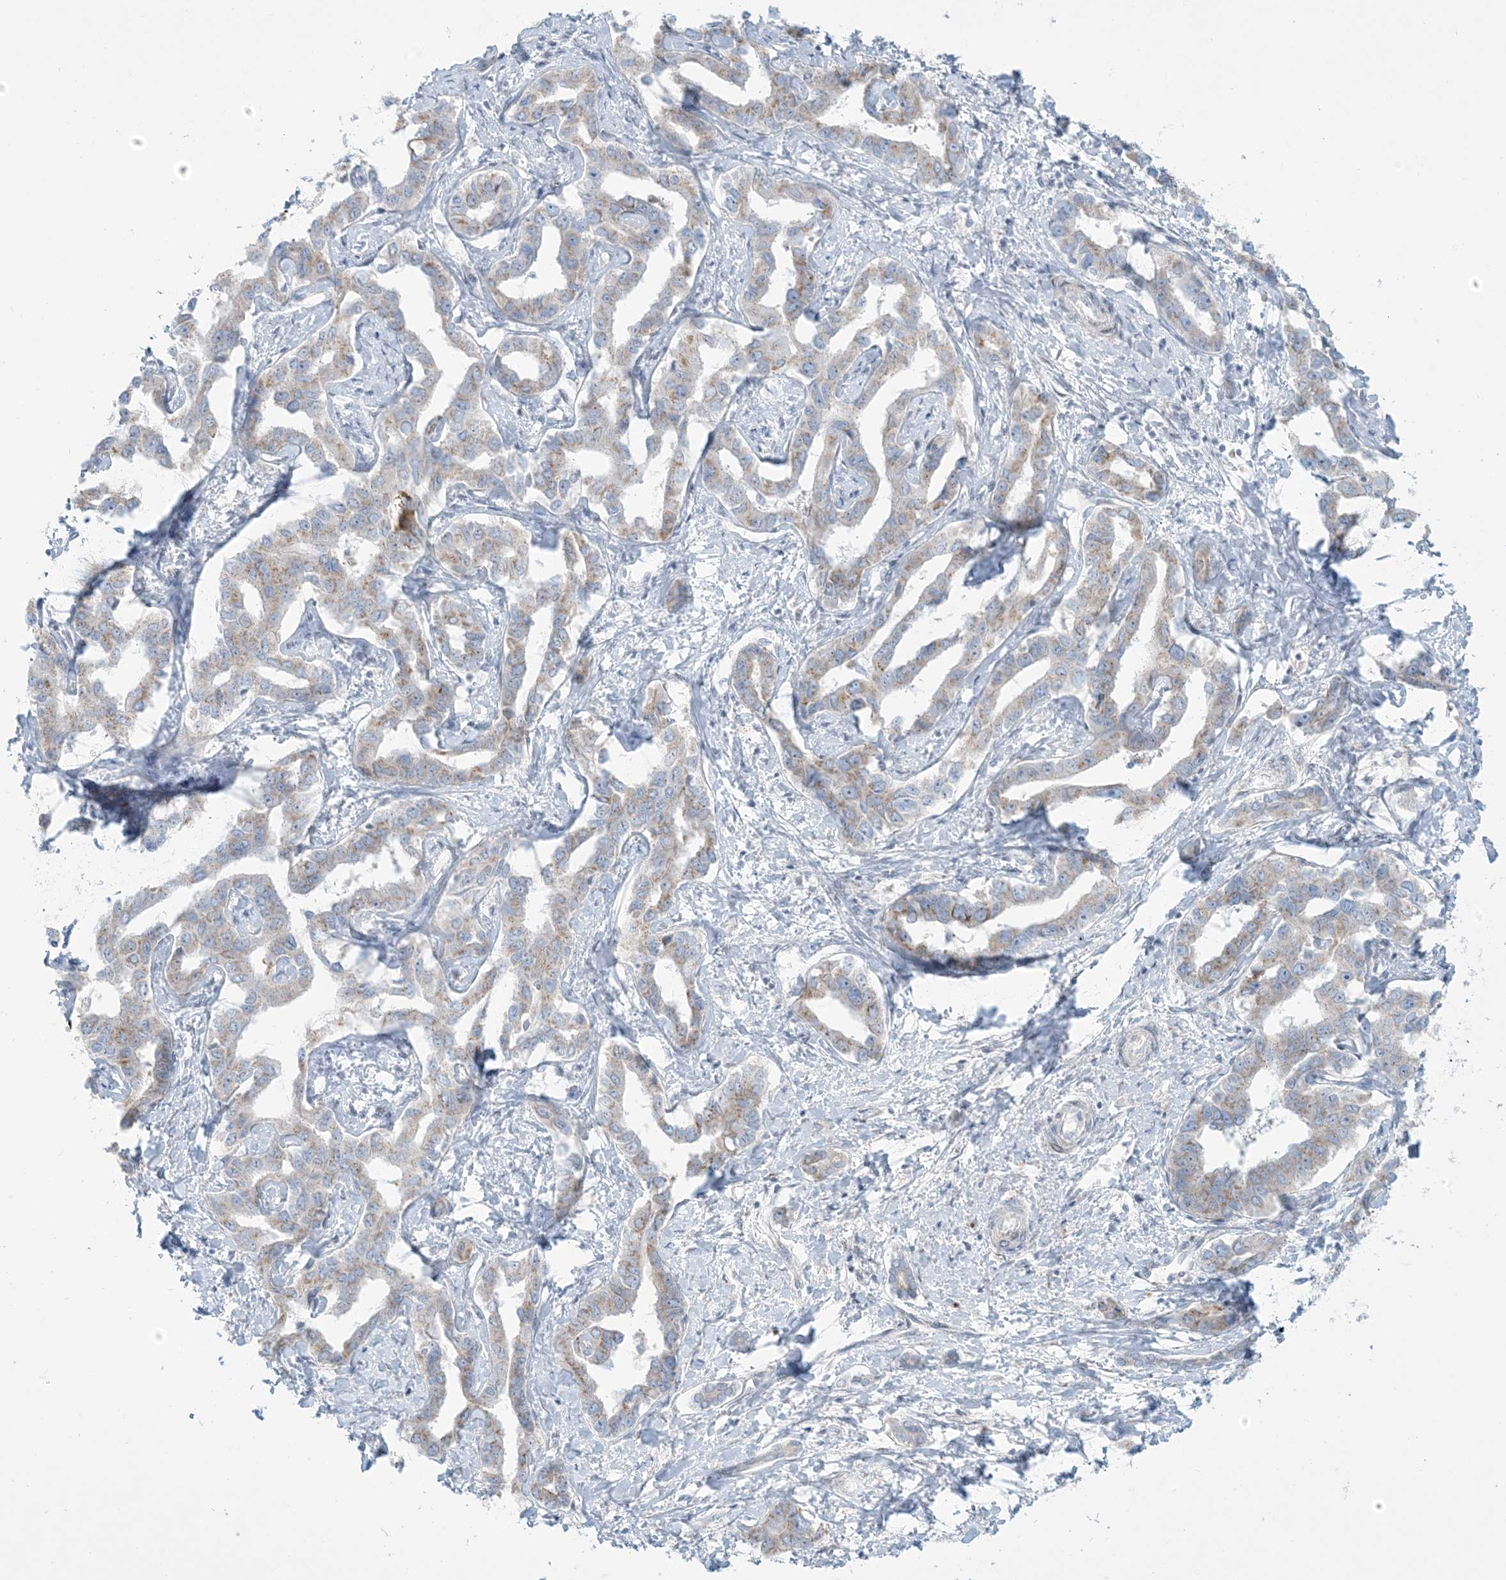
{"staining": {"intensity": "weak", "quantity": ">75%", "location": "cytoplasmic/membranous"}, "tissue": "liver cancer", "cell_type": "Tumor cells", "image_type": "cancer", "snomed": [{"axis": "morphology", "description": "Cholangiocarcinoma"}, {"axis": "topography", "description": "Liver"}], "caption": "Human liver cancer stained with a brown dye displays weak cytoplasmic/membranous positive expression in about >75% of tumor cells.", "gene": "AFTPH", "patient": {"sex": "male", "age": 59}}